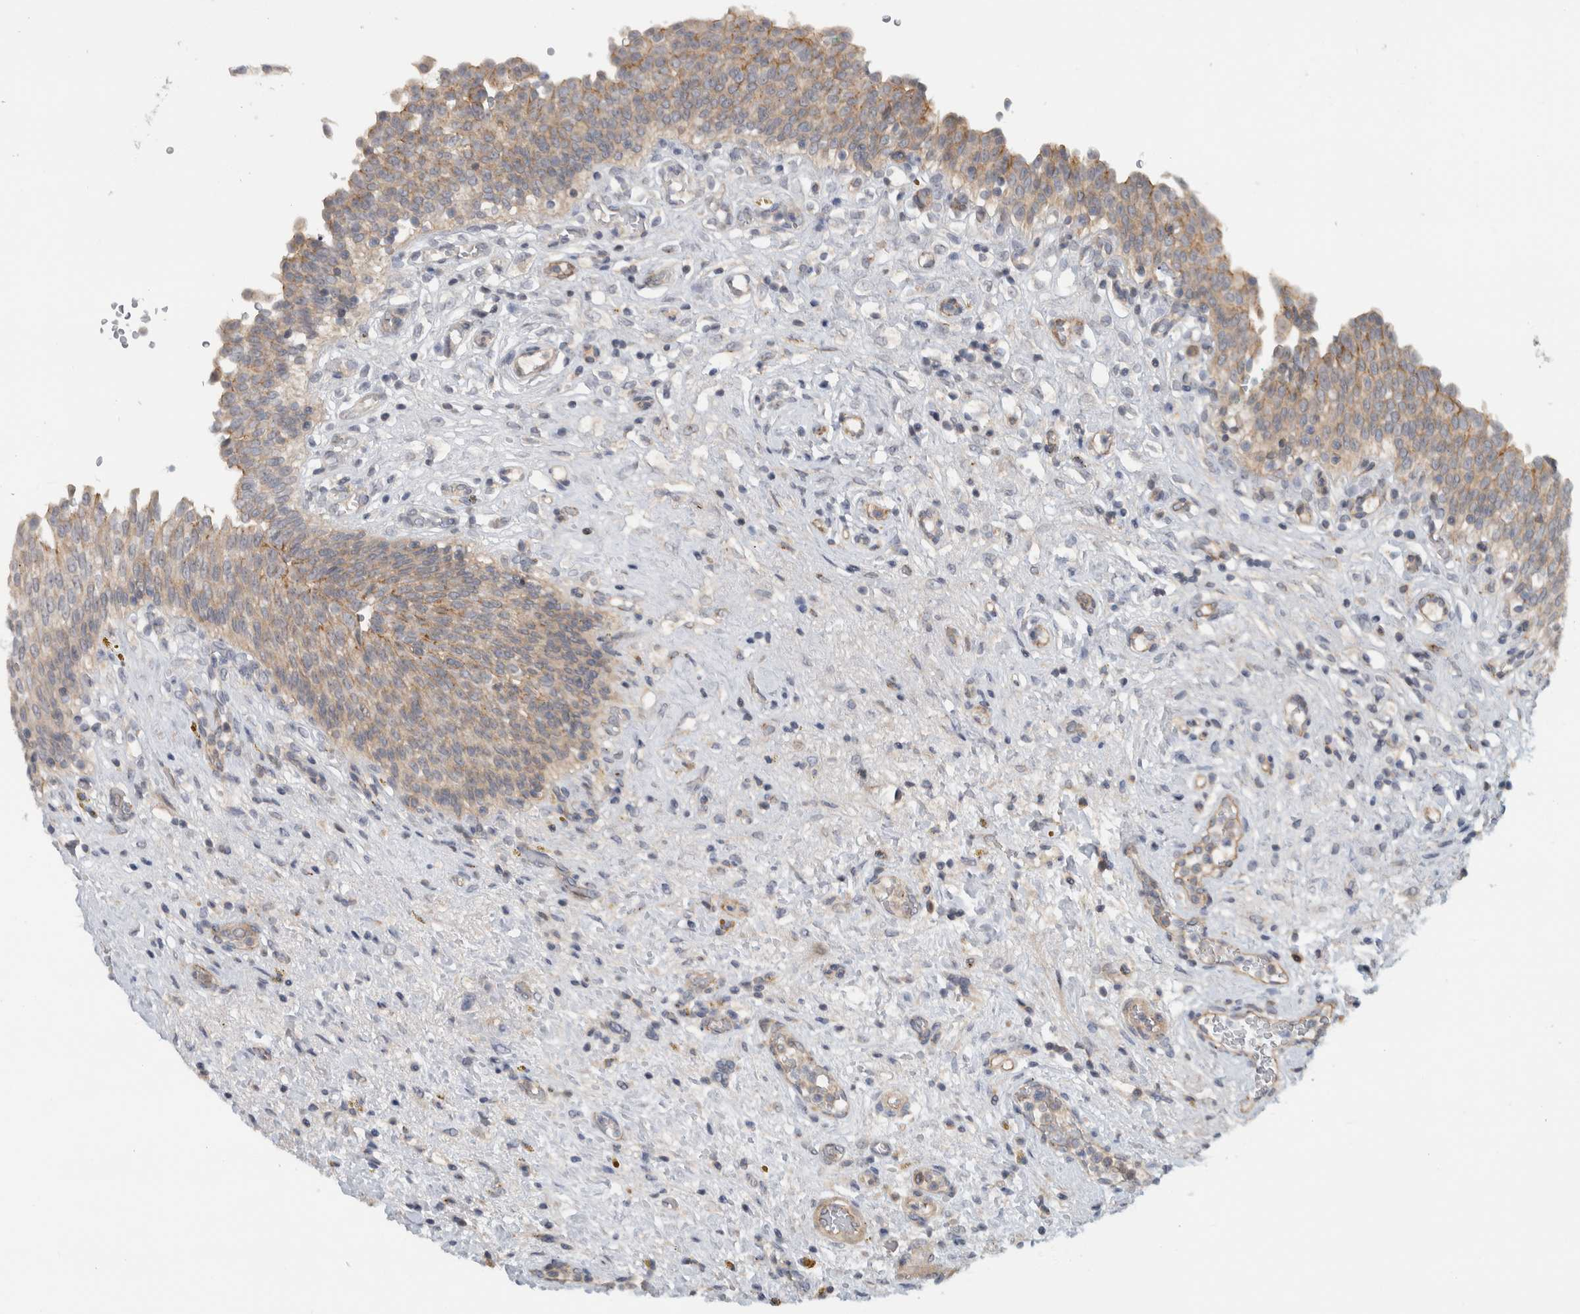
{"staining": {"intensity": "weak", "quantity": ">75%", "location": "cytoplasmic/membranous"}, "tissue": "urinary bladder", "cell_type": "Urothelial cells", "image_type": "normal", "snomed": [{"axis": "morphology", "description": "Urothelial carcinoma, High grade"}, {"axis": "topography", "description": "Urinary bladder"}], "caption": "Protein staining shows weak cytoplasmic/membranous expression in approximately >75% of urothelial cells in normal urinary bladder.", "gene": "MPRIP", "patient": {"sex": "male", "age": 46}}